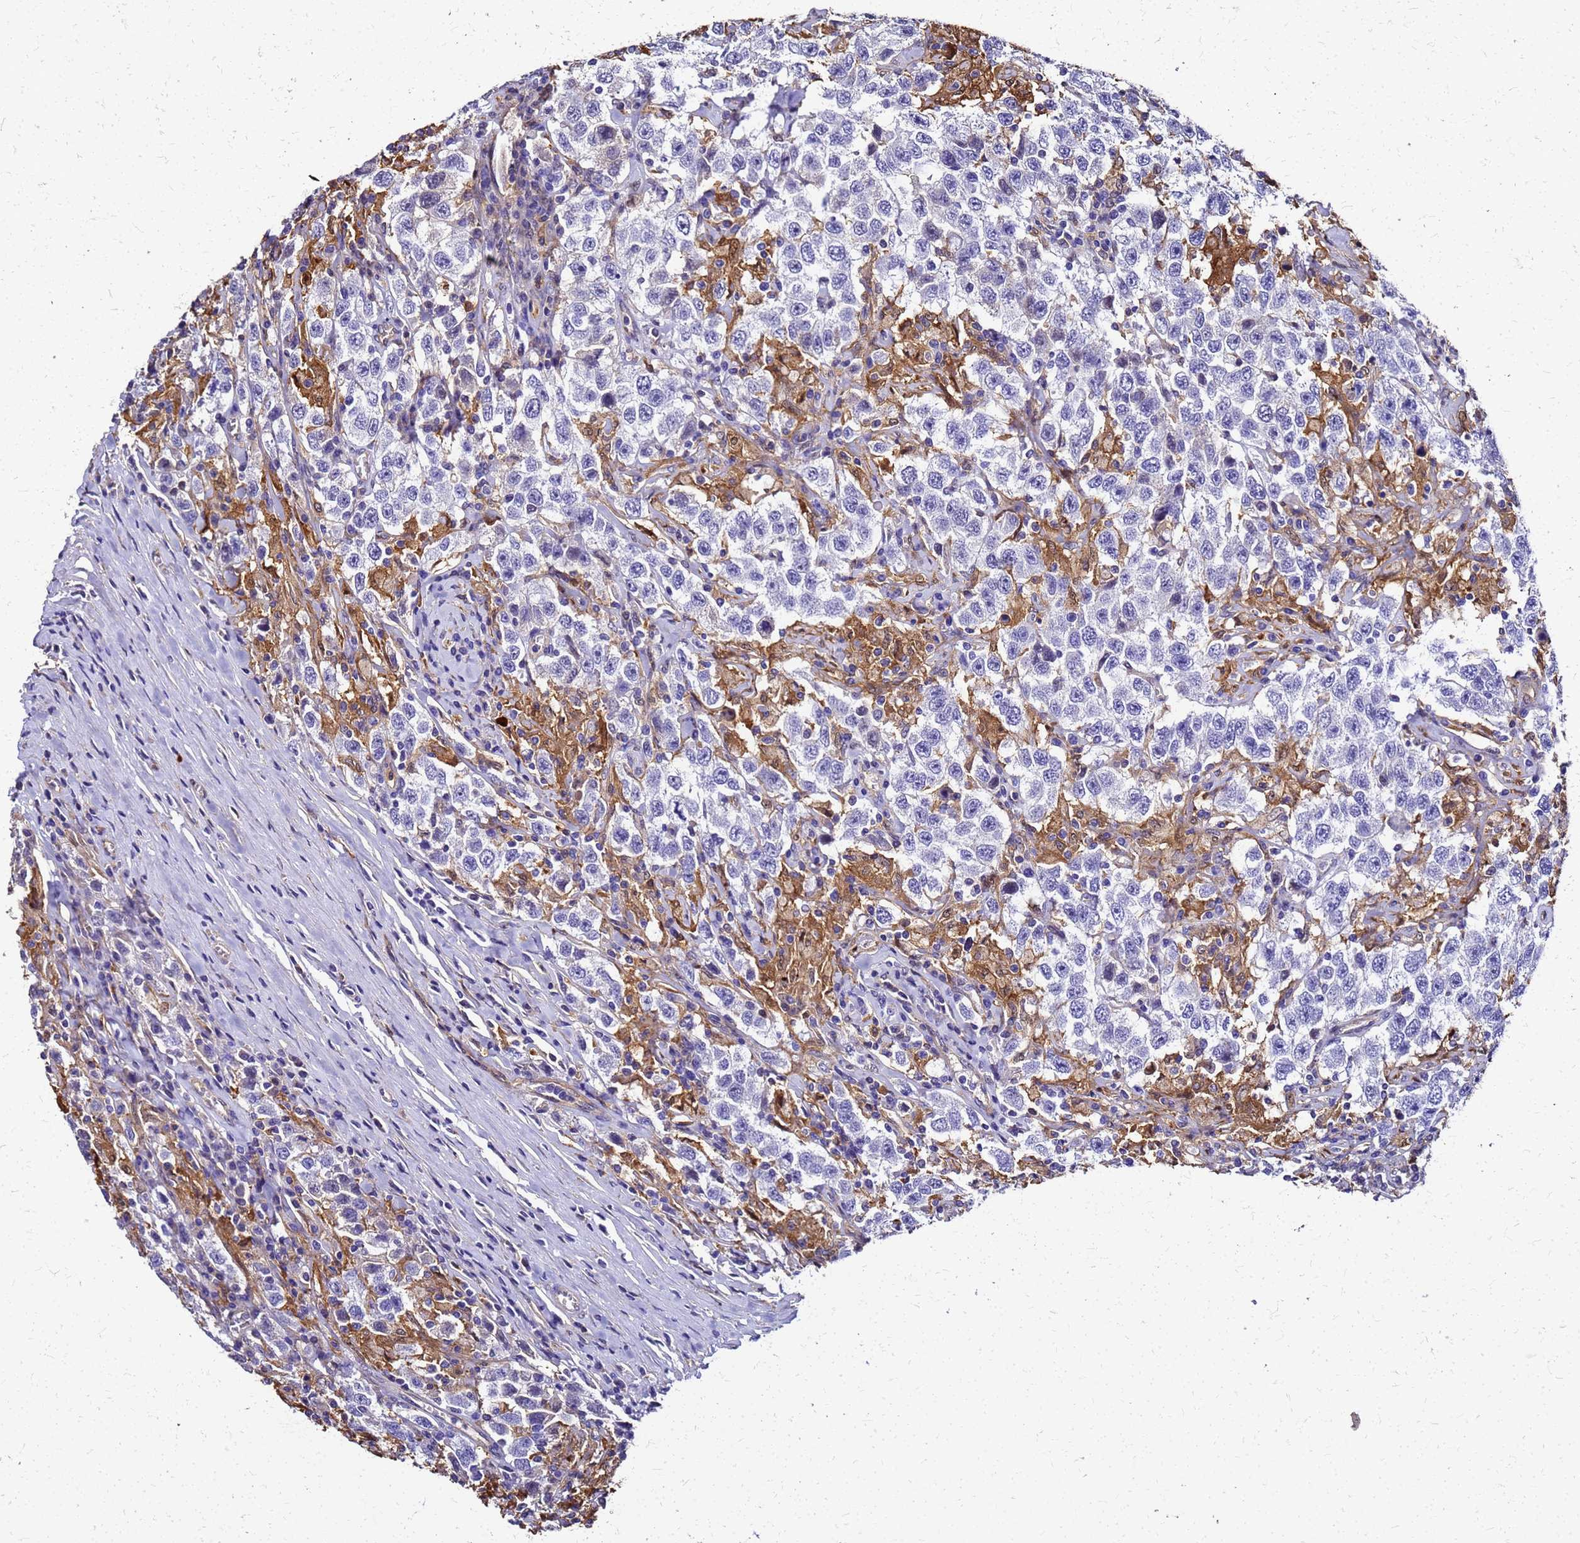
{"staining": {"intensity": "negative", "quantity": "none", "location": "none"}, "tissue": "testis cancer", "cell_type": "Tumor cells", "image_type": "cancer", "snomed": [{"axis": "morphology", "description": "Seminoma, NOS"}, {"axis": "topography", "description": "Testis"}], "caption": "This is an IHC image of testis cancer (seminoma). There is no staining in tumor cells.", "gene": "S100A11", "patient": {"sex": "male", "age": 41}}